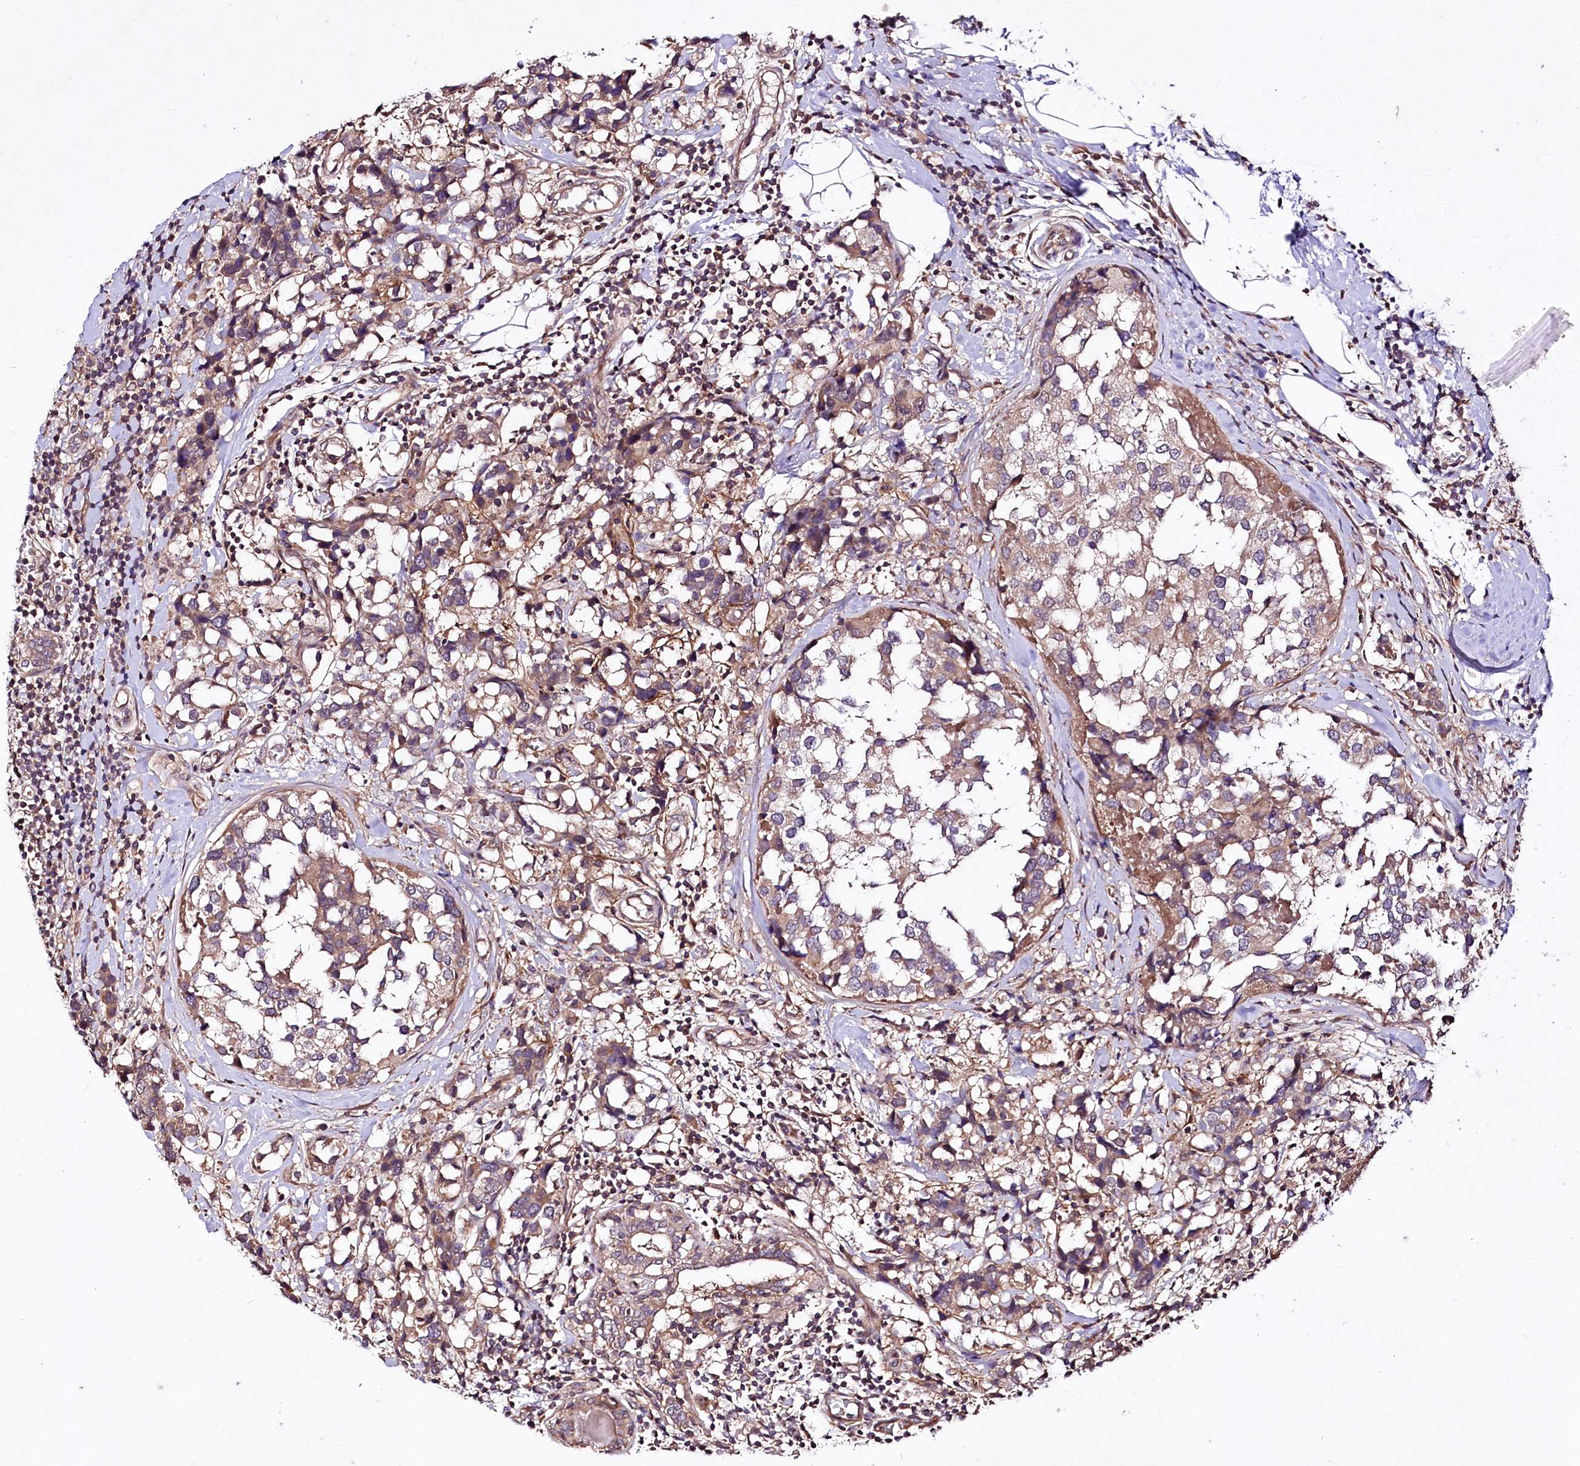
{"staining": {"intensity": "moderate", "quantity": ">75%", "location": "cytoplasmic/membranous"}, "tissue": "breast cancer", "cell_type": "Tumor cells", "image_type": "cancer", "snomed": [{"axis": "morphology", "description": "Lobular carcinoma"}, {"axis": "topography", "description": "Breast"}], "caption": "Protein staining exhibits moderate cytoplasmic/membranous positivity in about >75% of tumor cells in breast lobular carcinoma.", "gene": "TNPO3", "patient": {"sex": "female", "age": 59}}